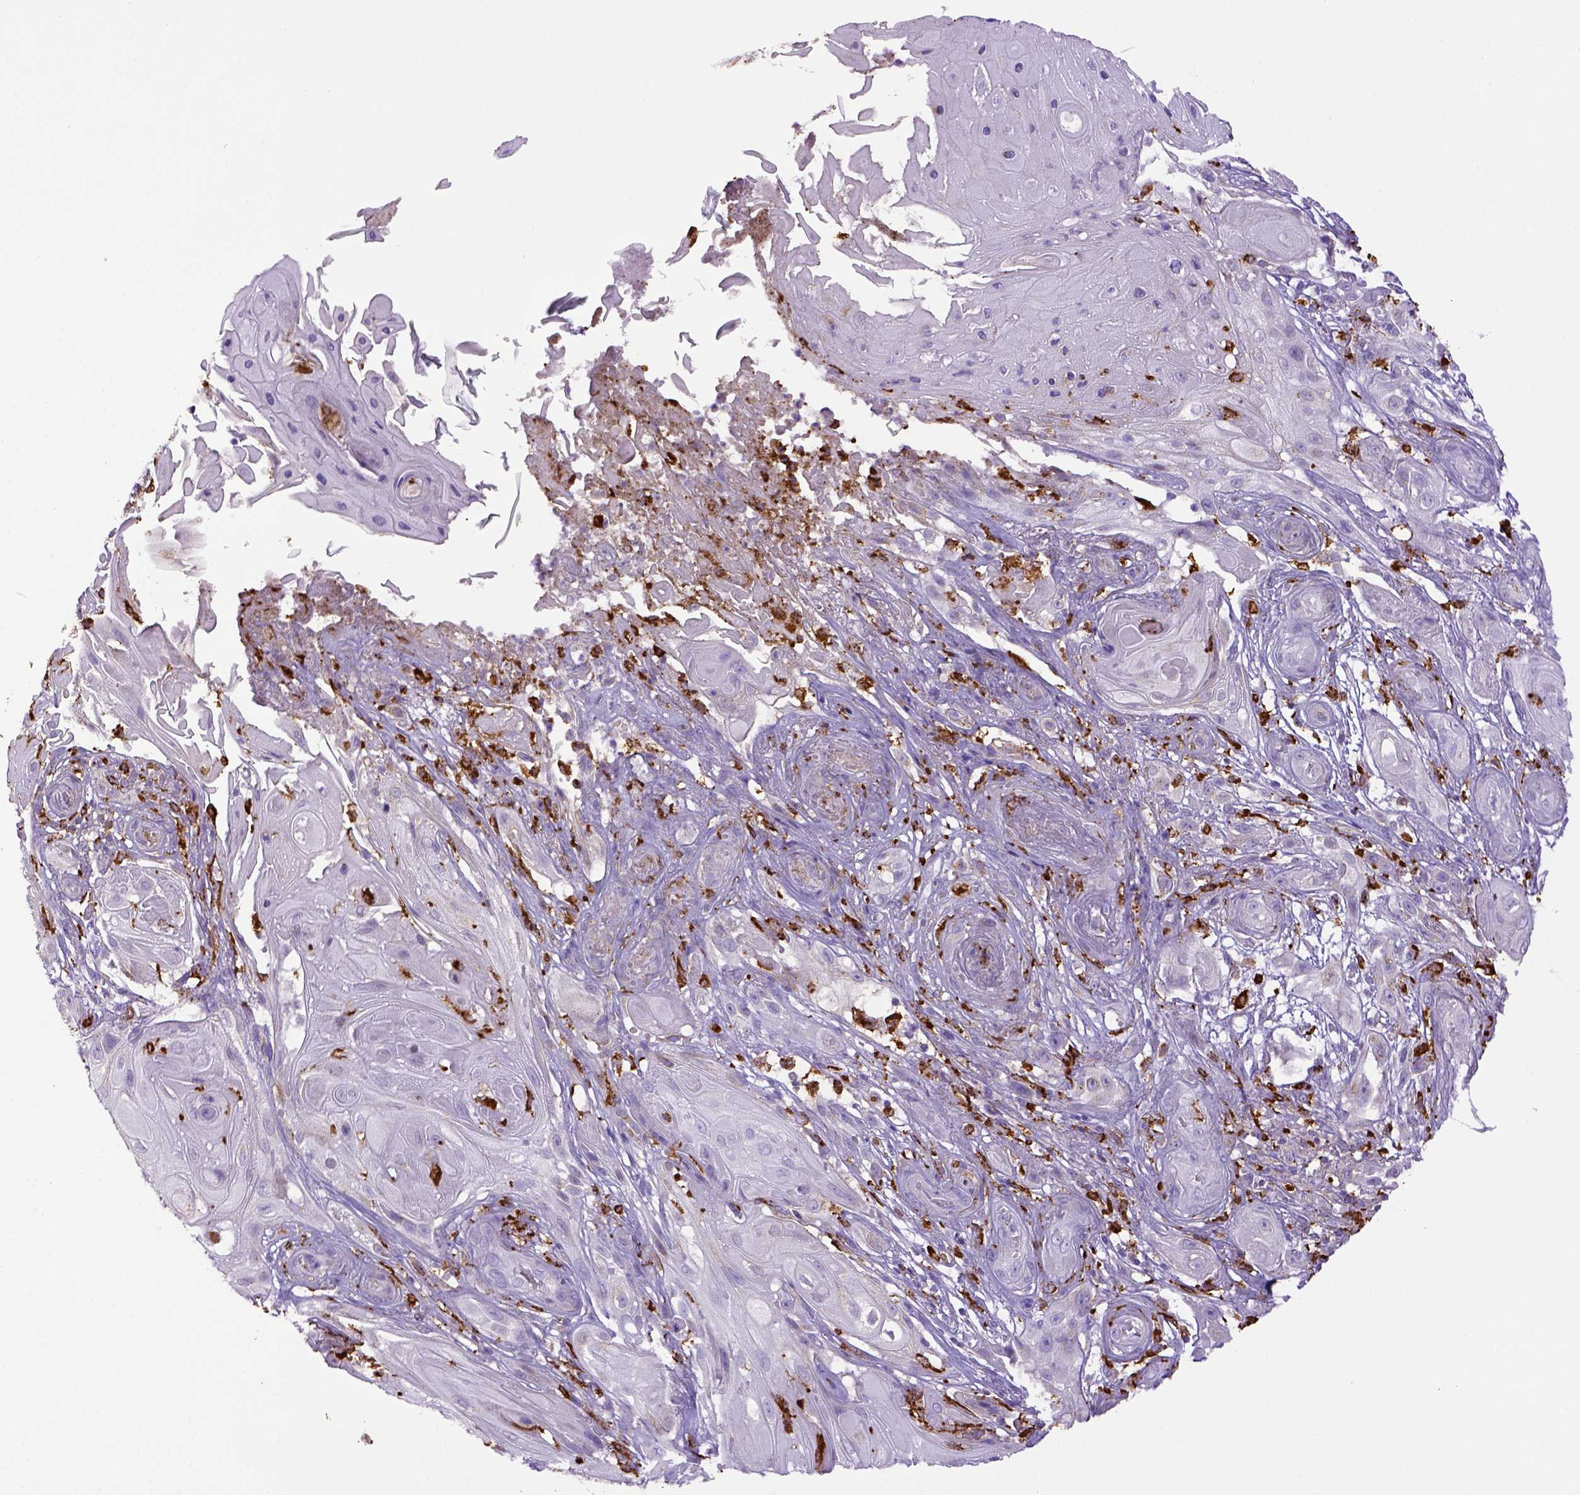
{"staining": {"intensity": "negative", "quantity": "none", "location": "none"}, "tissue": "skin cancer", "cell_type": "Tumor cells", "image_type": "cancer", "snomed": [{"axis": "morphology", "description": "Squamous cell carcinoma, NOS"}, {"axis": "topography", "description": "Skin"}], "caption": "DAB (3,3'-diaminobenzidine) immunohistochemical staining of human skin cancer exhibits no significant staining in tumor cells. (DAB immunohistochemistry, high magnification).", "gene": "CD68", "patient": {"sex": "male", "age": 62}}